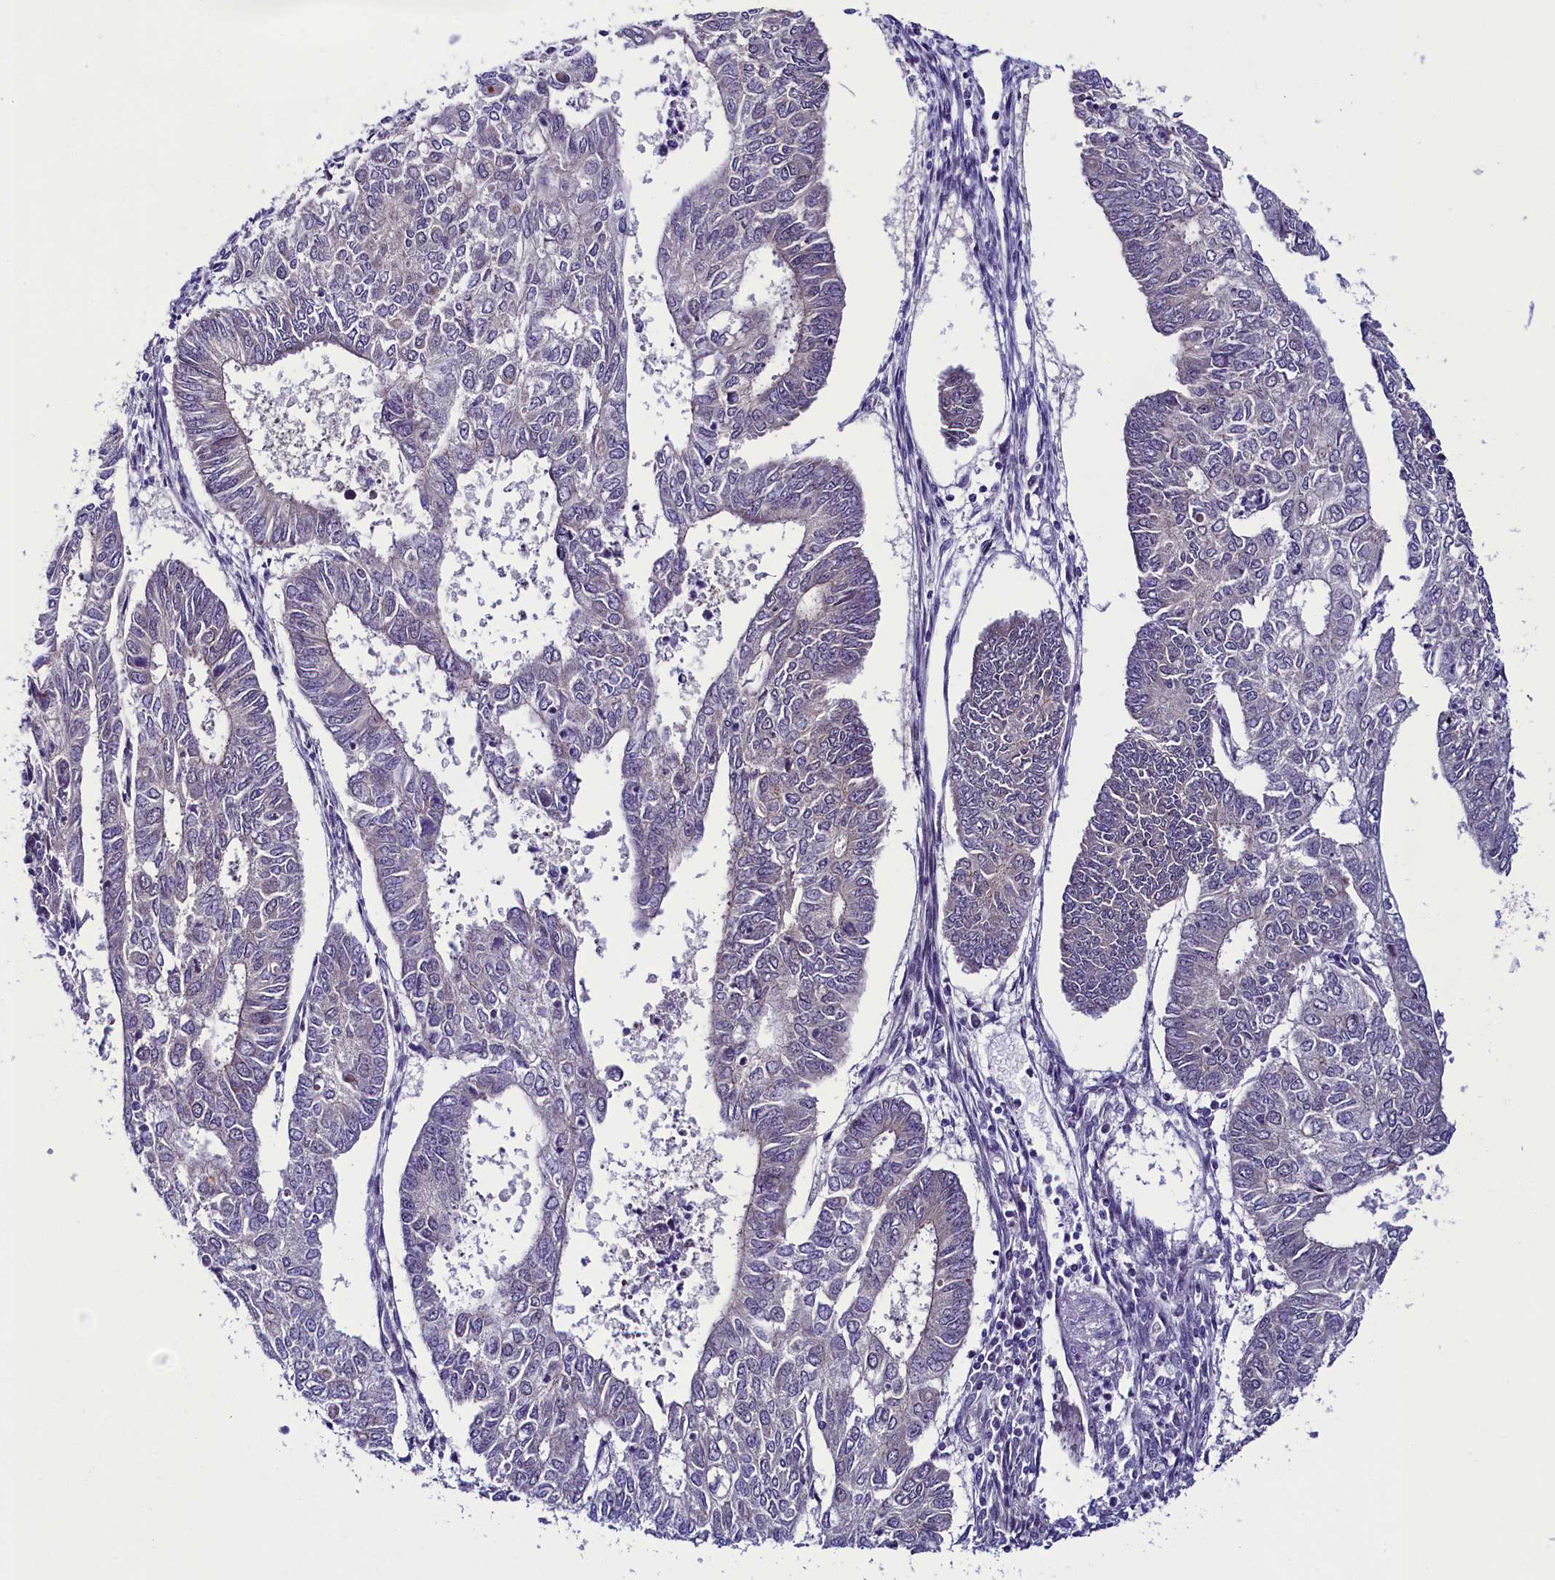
{"staining": {"intensity": "negative", "quantity": "none", "location": "none"}, "tissue": "endometrial cancer", "cell_type": "Tumor cells", "image_type": "cancer", "snomed": [{"axis": "morphology", "description": "Adenocarcinoma, NOS"}, {"axis": "topography", "description": "Endometrium"}], "caption": "Immunohistochemical staining of human endometrial cancer displays no significant positivity in tumor cells.", "gene": "CCDC106", "patient": {"sex": "female", "age": 68}}